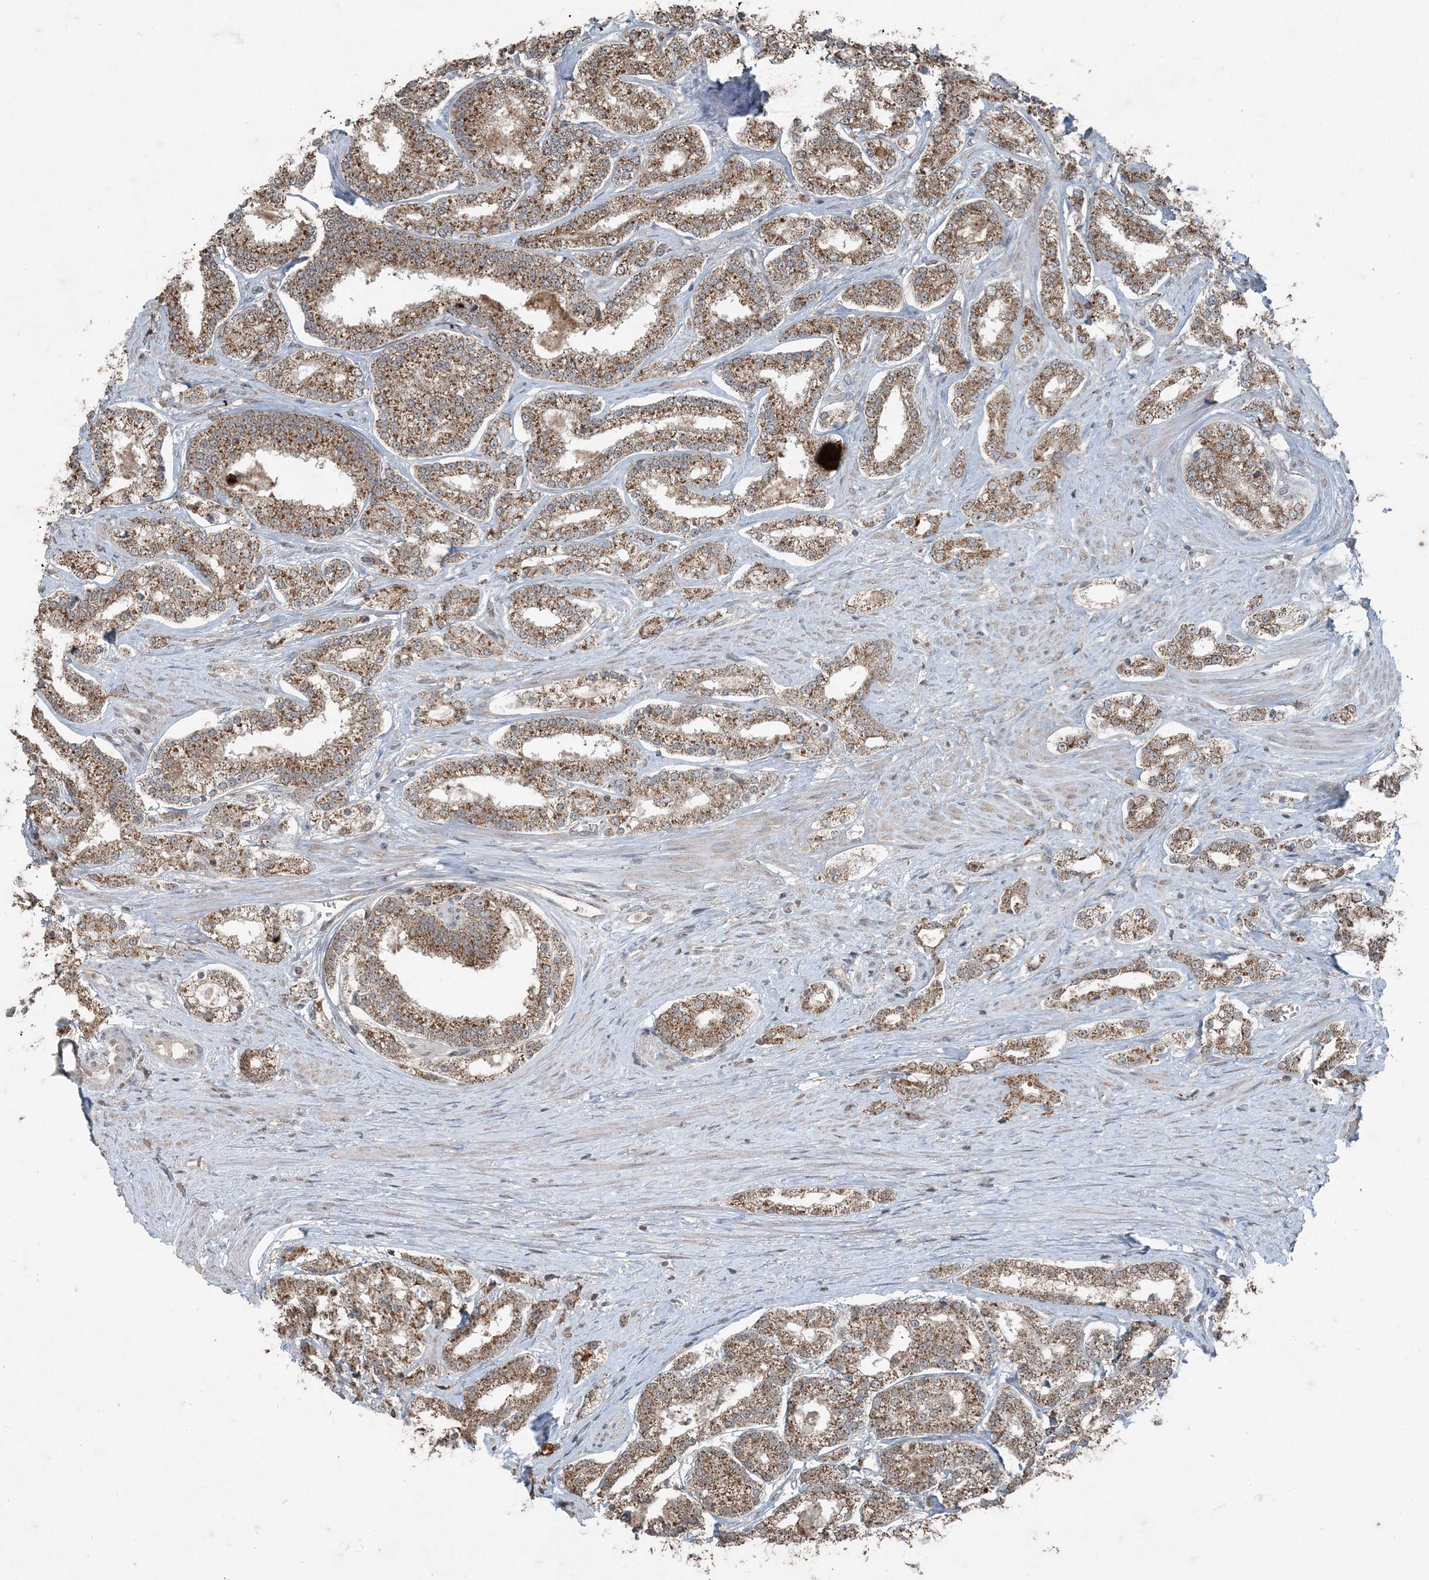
{"staining": {"intensity": "moderate", "quantity": ">75%", "location": "cytoplasmic/membranous"}, "tissue": "prostate cancer", "cell_type": "Tumor cells", "image_type": "cancer", "snomed": [{"axis": "morphology", "description": "Normal tissue, NOS"}, {"axis": "morphology", "description": "Adenocarcinoma, High grade"}, {"axis": "topography", "description": "Prostate"}], "caption": "Tumor cells show moderate cytoplasmic/membranous staining in about >75% of cells in prostate cancer (adenocarcinoma (high-grade)).", "gene": "GNL1", "patient": {"sex": "male", "age": 83}}